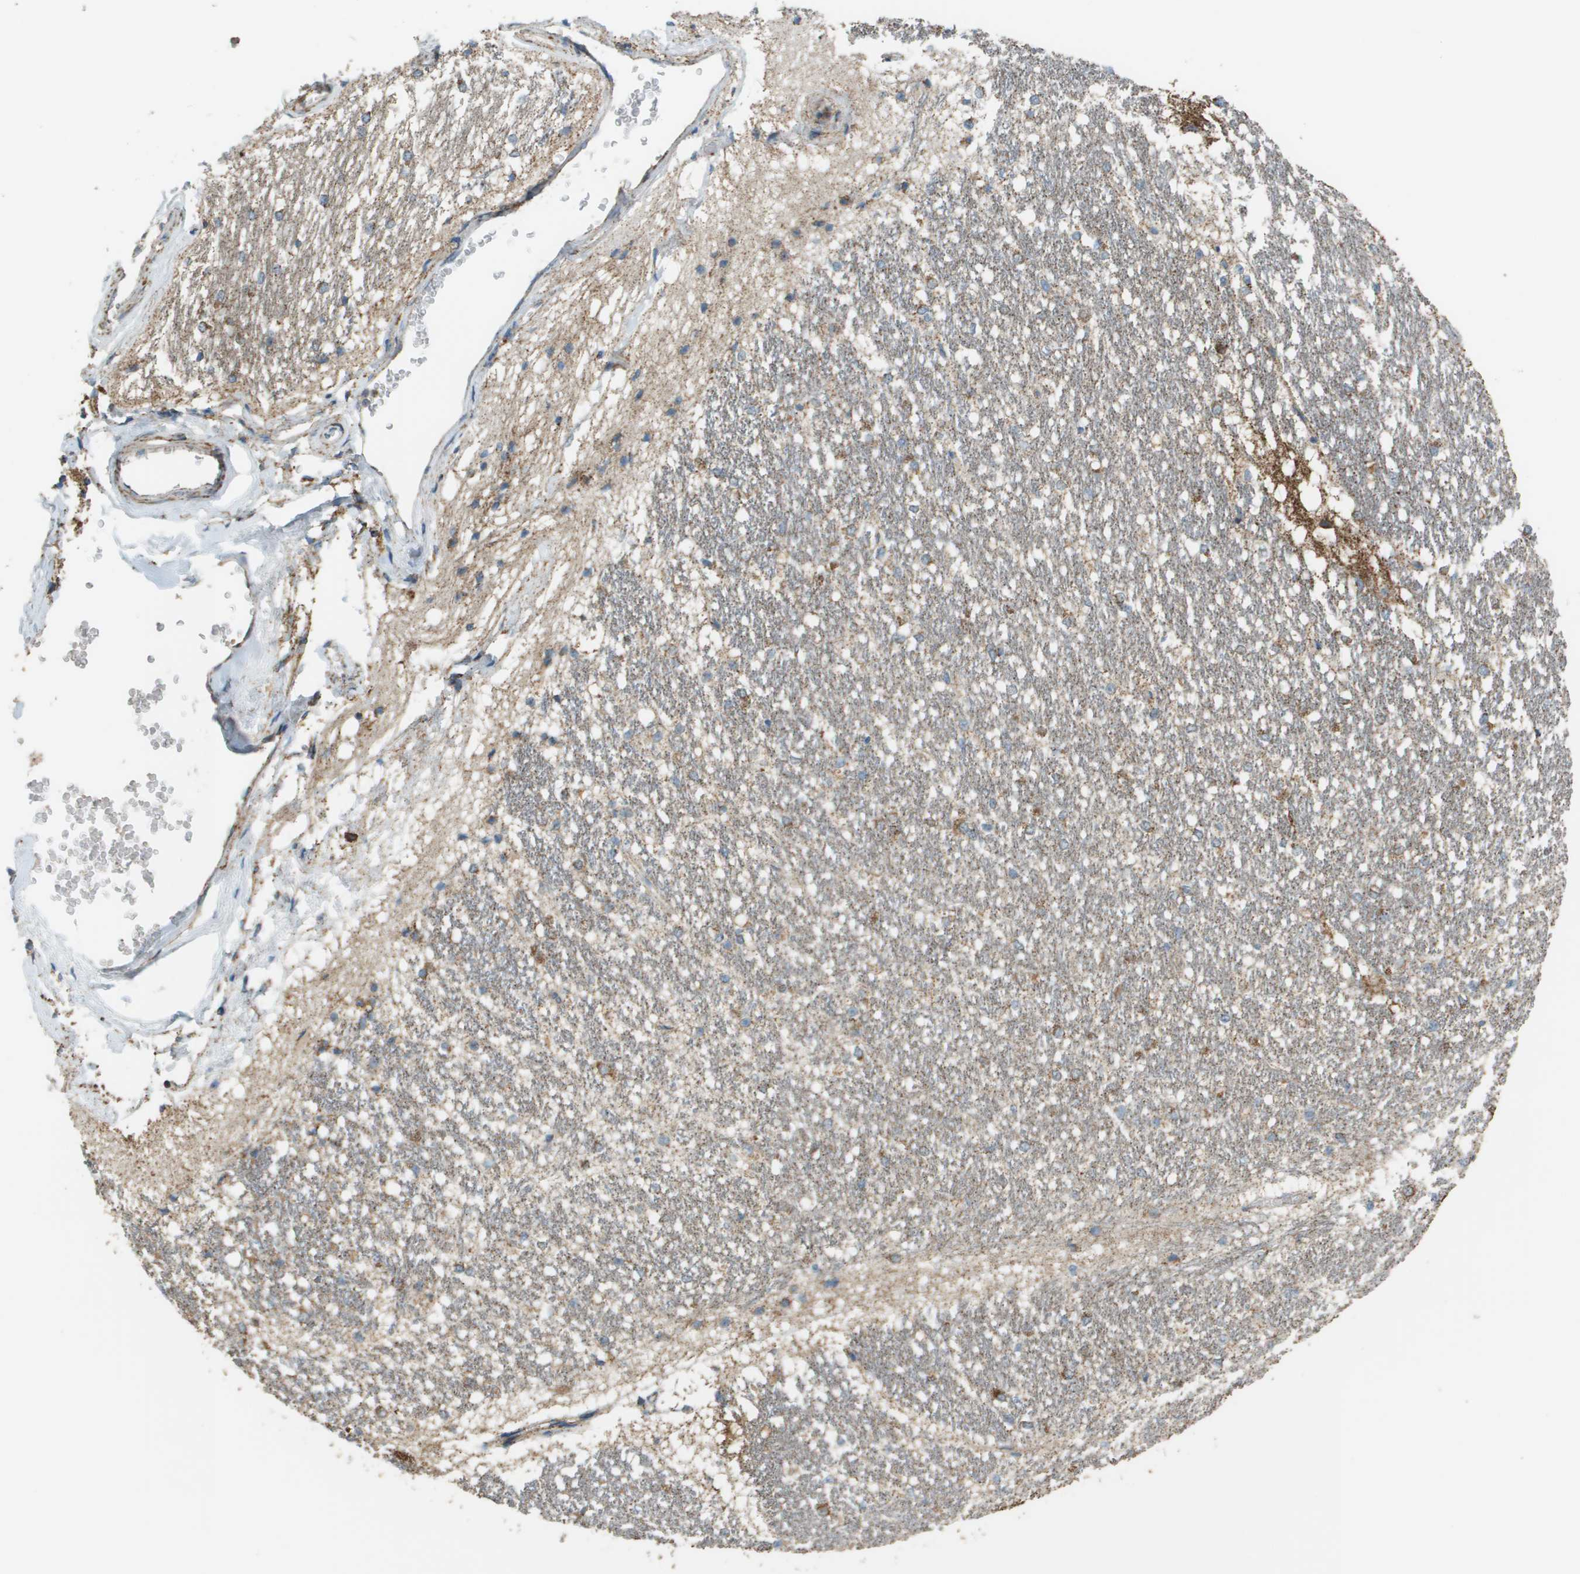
{"staining": {"intensity": "moderate", "quantity": "<25%", "location": "cytoplasmic/membranous"}, "tissue": "hippocampus", "cell_type": "Glial cells", "image_type": "normal", "snomed": [{"axis": "morphology", "description": "Normal tissue, NOS"}, {"axis": "topography", "description": "Hippocampus"}], "caption": "IHC histopathology image of benign hippocampus: hippocampus stained using immunohistochemistry demonstrates low levels of moderate protein expression localized specifically in the cytoplasmic/membranous of glial cells, appearing as a cytoplasmic/membranous brown color.", "gene": "FH", "patient": {"sex": "female", "age": 19}}